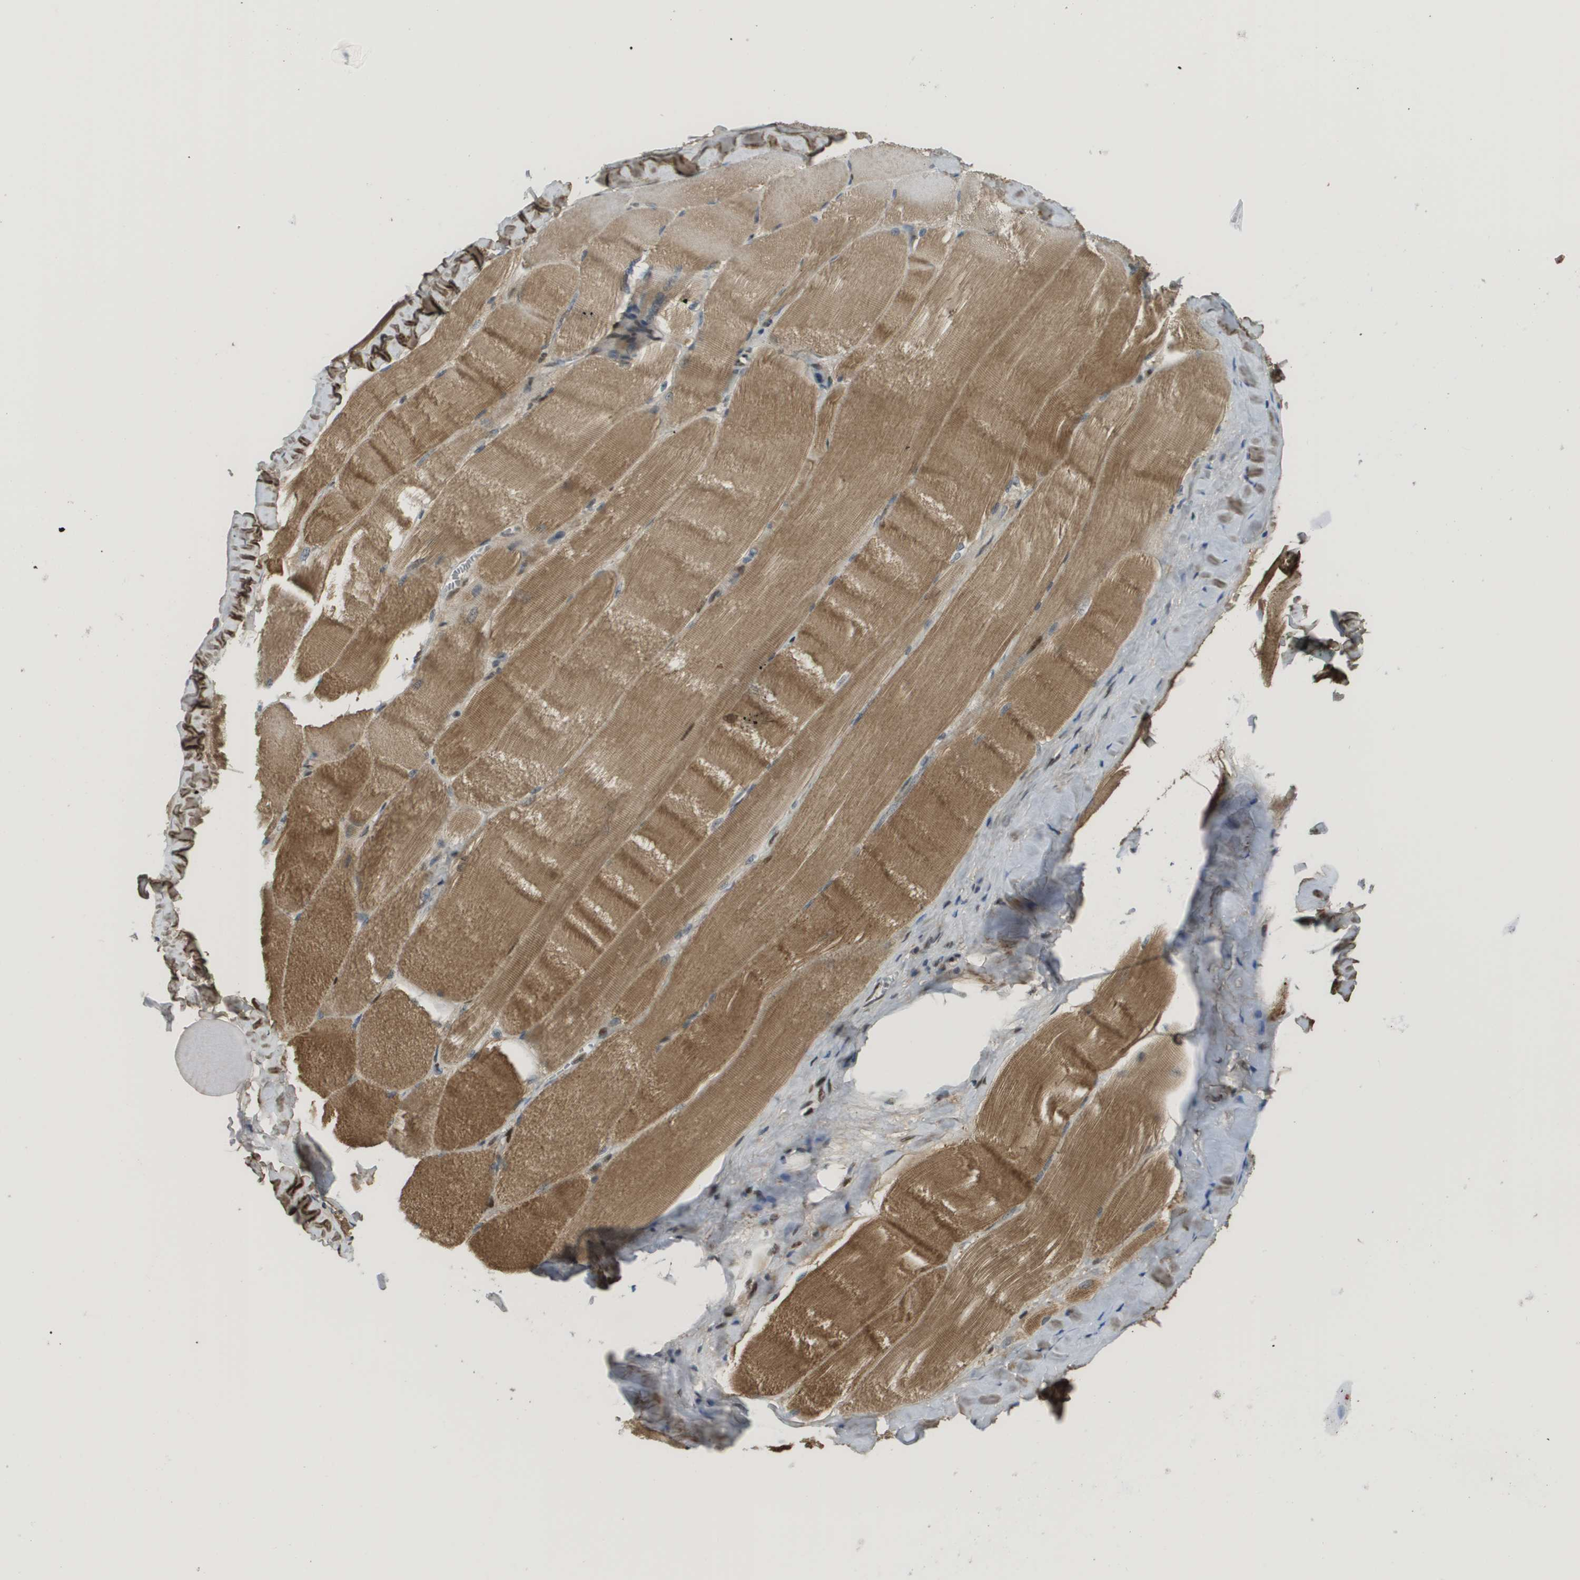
{"staining": {"intensity": "moderate", "quantity": ">75%", "location": "cytoplasmic/membranous"}, "tissue": "skeletal muscle", "cell_type": "Myocytes", "image_type": "normal", "snomed": [{"axis": "morphology", "description": "Normal tissue, NOS"}, {"axis": "morphology", "description": "Squamous cell carcinoma, NOS"}, {"axis": "topography", "description": "Skeletal muscle"}], "caption": "Immunohistochemical staining of benign skeletal muscle displays moderate cytoplasmic/membranous protein staining in about >75% of myocytes.", "gene": "SMARCAD1", "patient": {"sex": "male", "age": 51}}